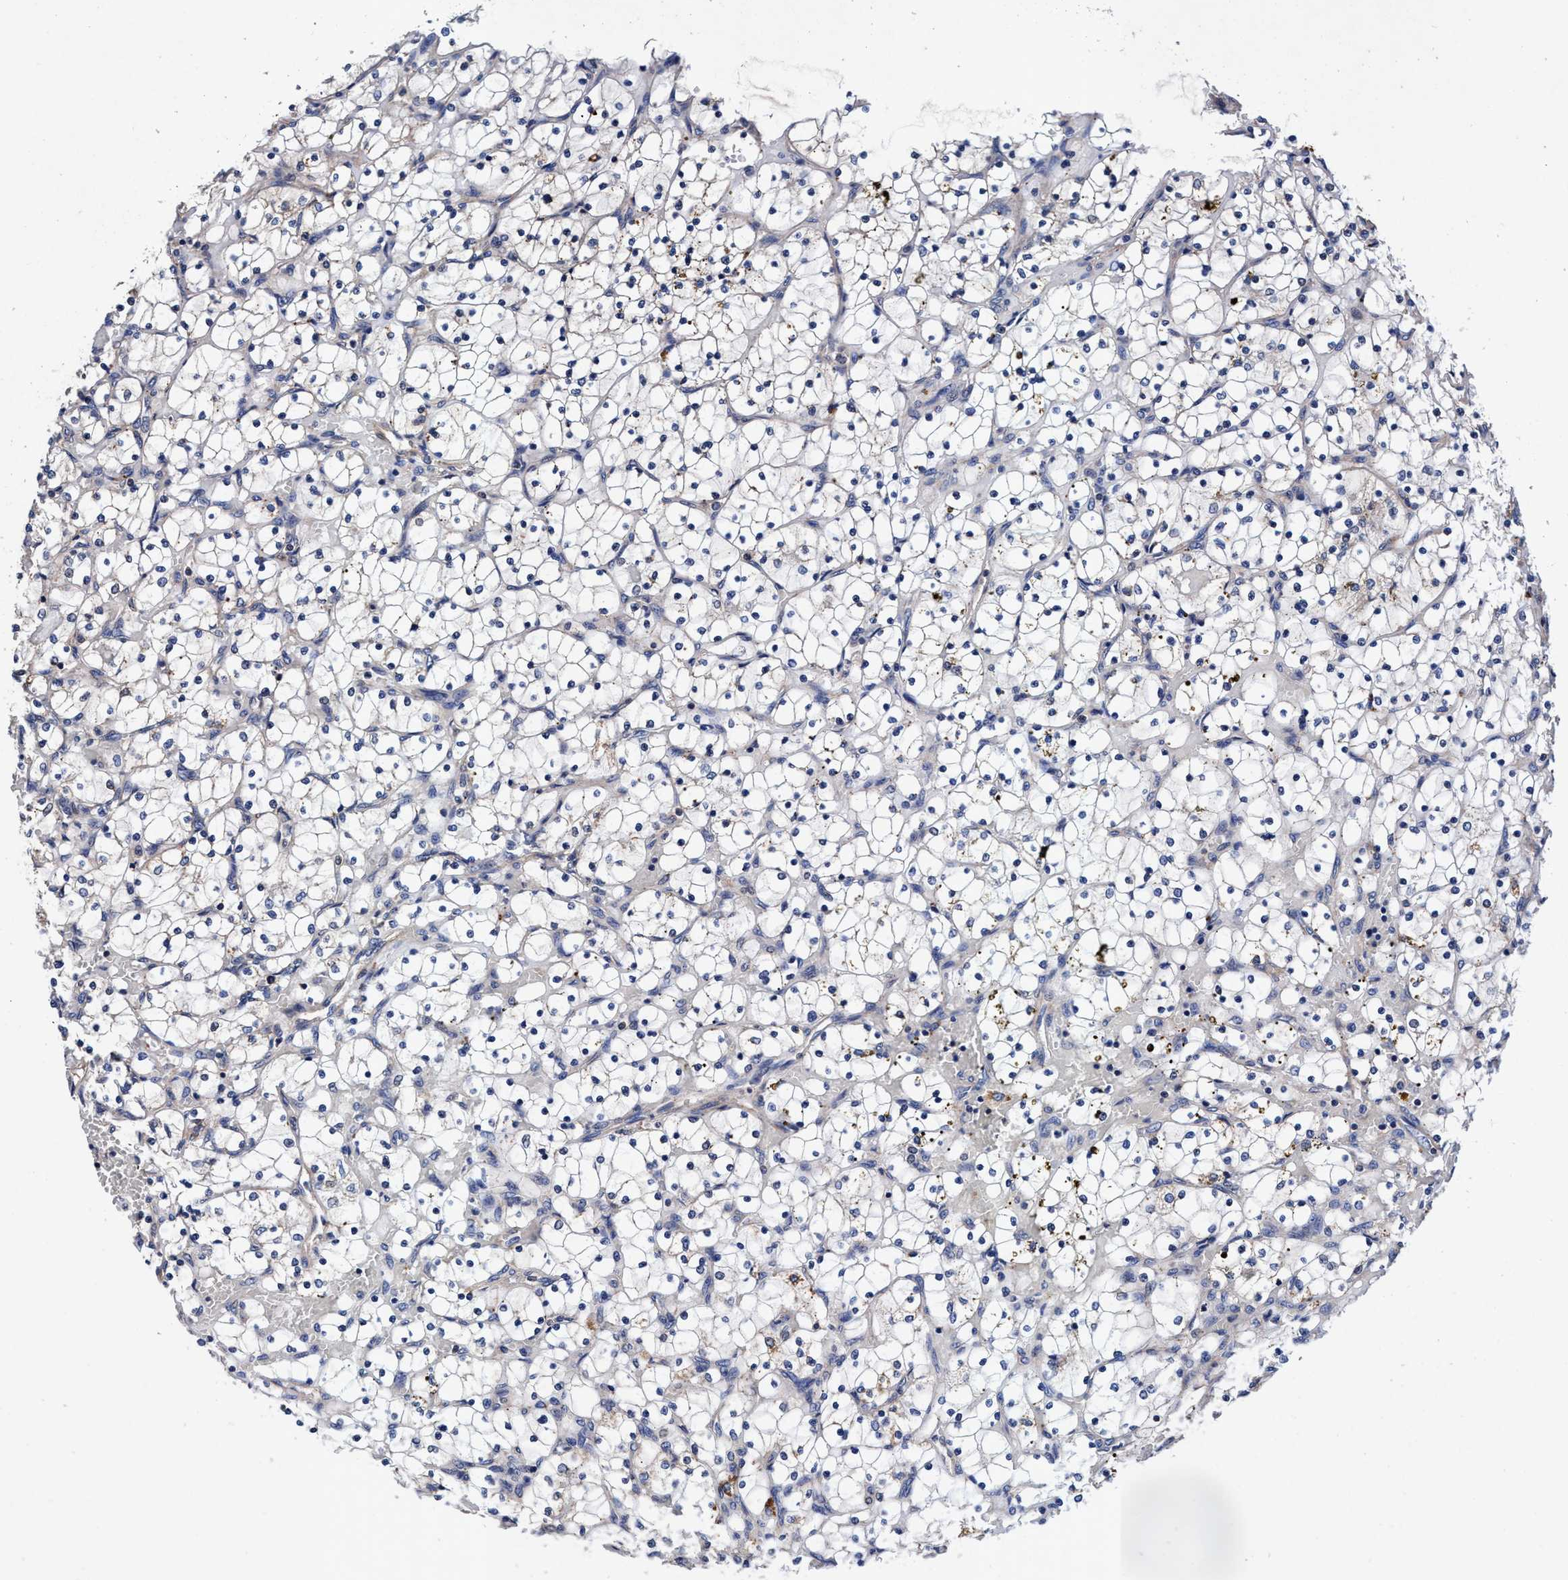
{"staining": {"intensity": "negative", "quantity": "none", "location": "none"}, "tissue": "renal cancer", "cell_type": "Tumor cells", "image_type": "cancer", "snomed": [{"axis": "morphology", "description": "Adenocarcinoma, NOS"}, {"axis": "topography", "description": "Kidney"}], "caption": "IHC histopathology image of neoplastic tissue: human renal adenocarcinoma stained with DAB exhibits no significant protein expression in tumor cells.", "gene": "RNF208", "patient": {"sex": "female", "age": 69}}